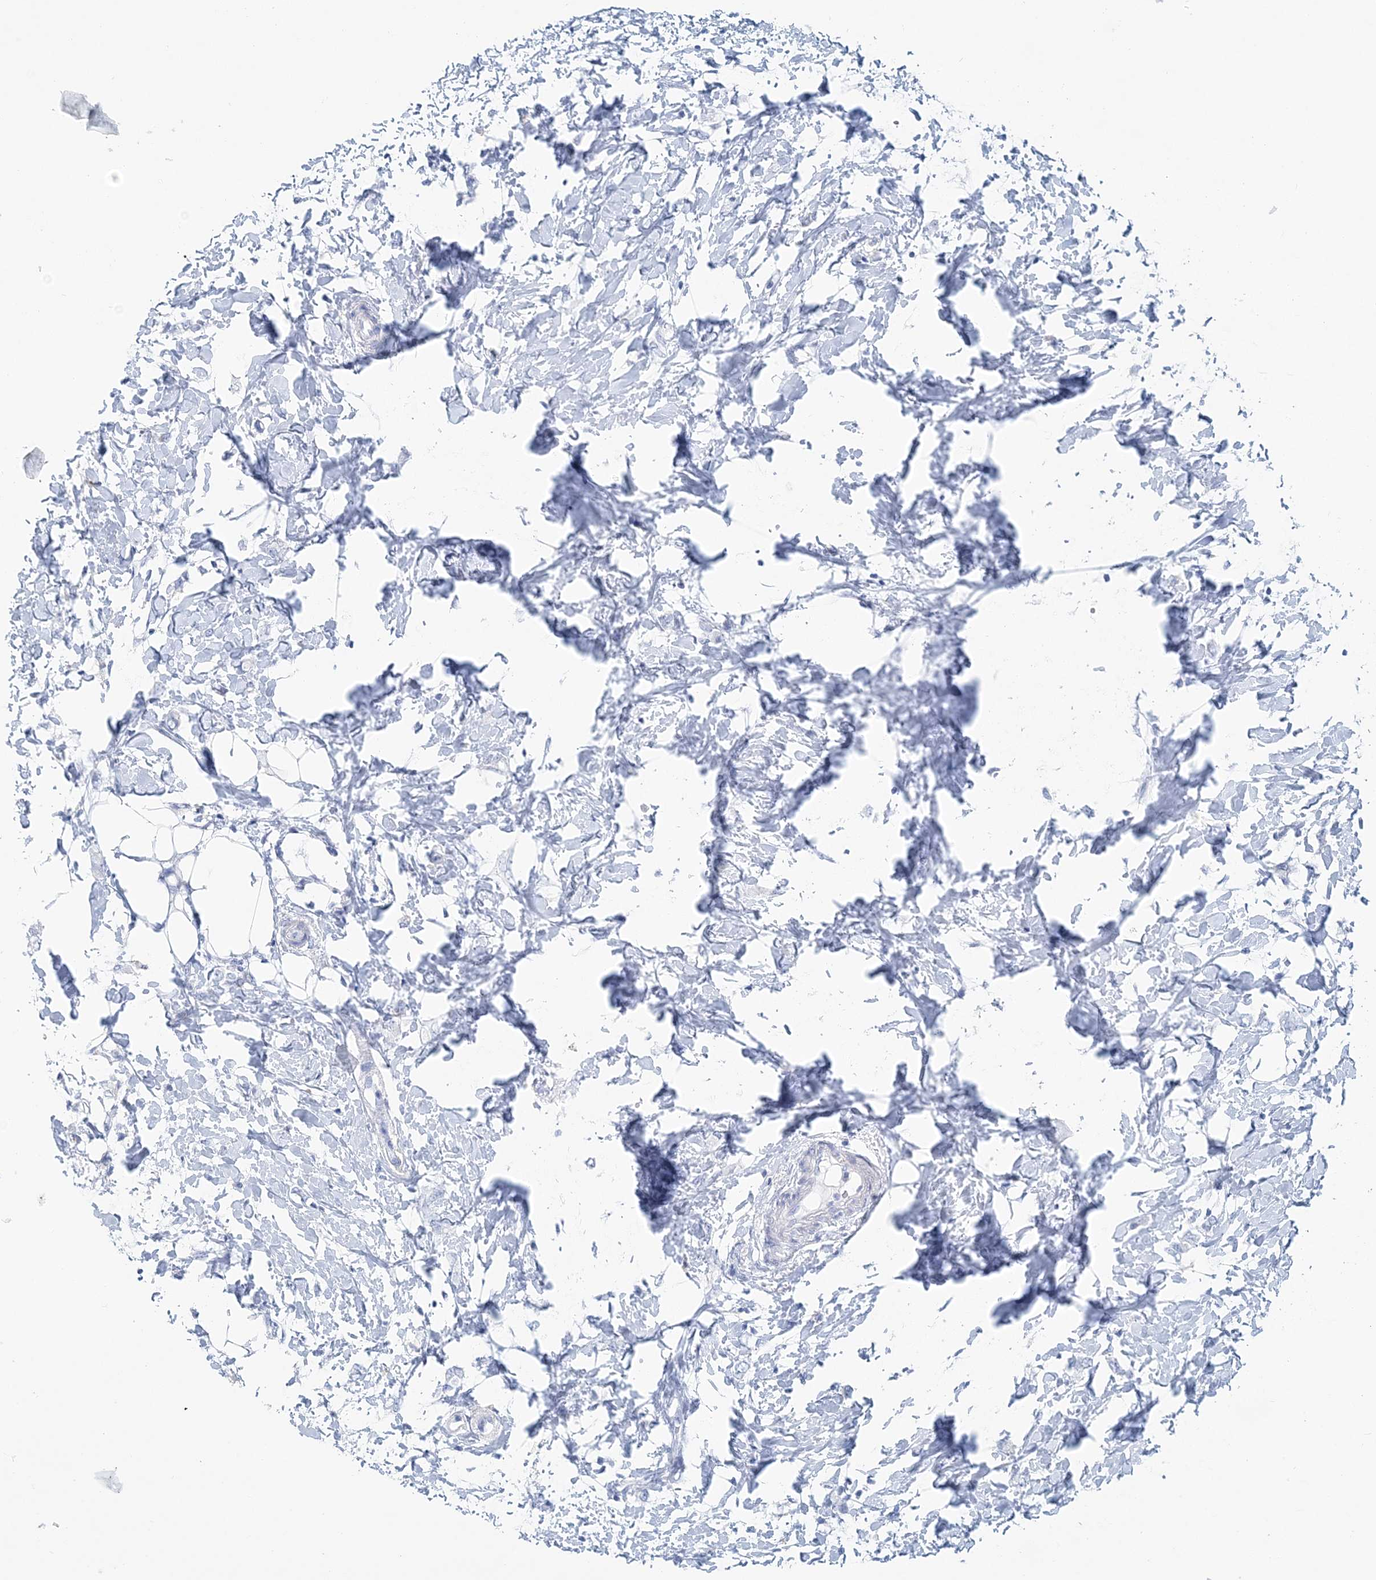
{"staining": {"intensity": "negative", "quantity": "none", "location": "none"}, "tissue": "breast cancer", "cell_type": "Tumor cells", "image_type": "cancer", "snomed": [{"axis": "morphology", "description": "Normal tissue, NOS"}, {"axis": "morphology", "description": "Lobular carcinoma"}, {"axis": "topography", "description": "Breast"}], "caption": "There is no significant staining in tumor cells of breast cancer.", "gene": "NKX6-1", "patient": {"sex": "female", "age": 47}}